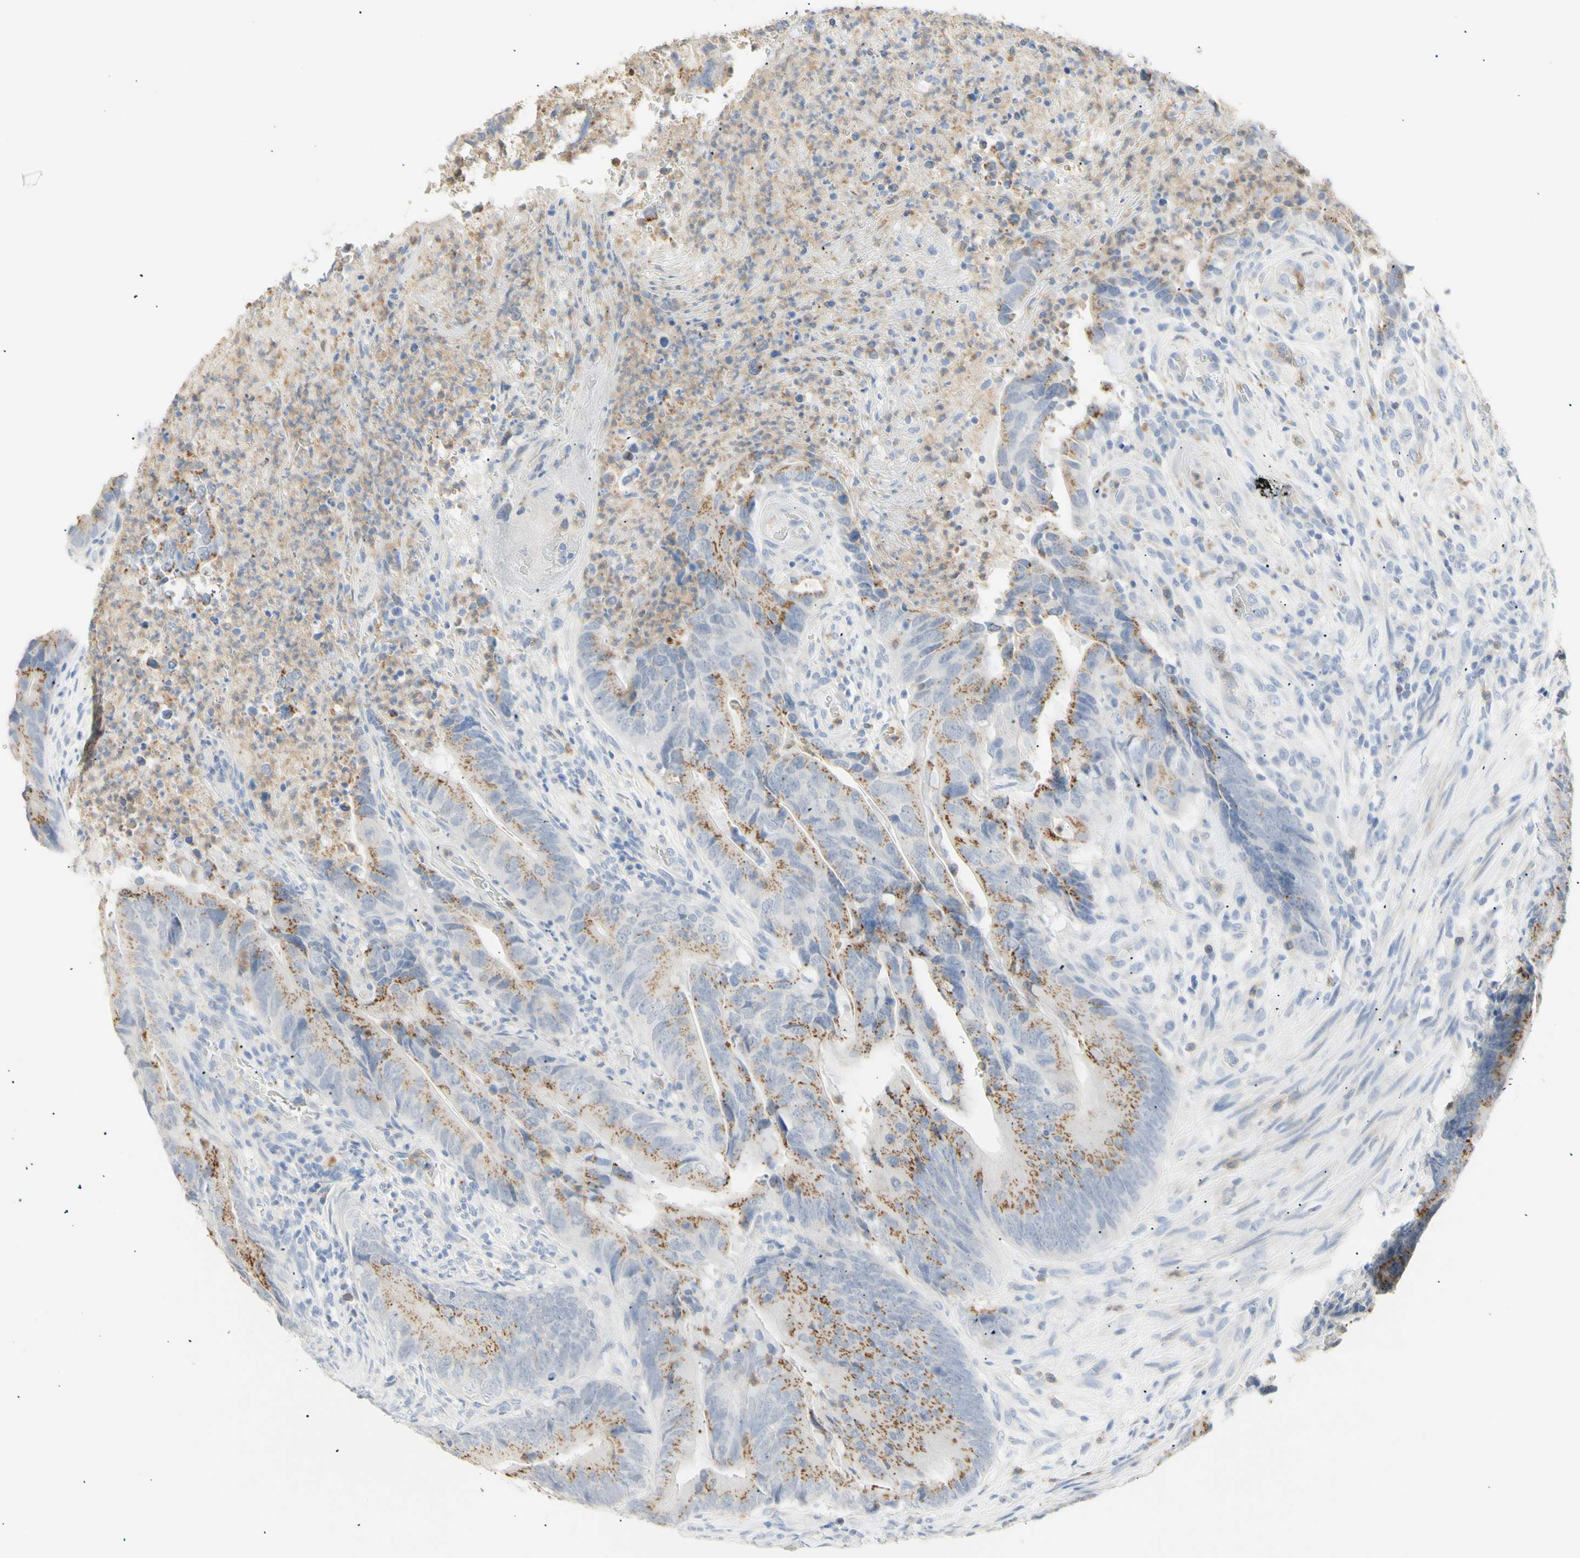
{"staining": {"intensity": "moderate", "quantity": ">75%", "location": "cytoplasmic/membranous"}, "tissue": "colorectal cancer", "cell_type": "Tumor cells", "image_type": "cancer", "snomed": [{"axis": "morphology", "description": "Normal tissue, NOS"}, {"axis": "morphology", "description": "Adenocarcinoma, NOS"}, {"axis": "topography", "description": "Colon"}], "caption": "Adenocarcinoma (colorectal) stained for a protein shows moderate cytoplasmic/membranous positivity in tumor cells. The staining was performed using DAB (3,3'-diaminobenzidine) to visualize the protein expression in brown, while the nuclei were stained in blue with hematoxylin (Magnification: 20x).", "gene": "B4GALNT3", "patient": {"sex": "male", "age": 56}}